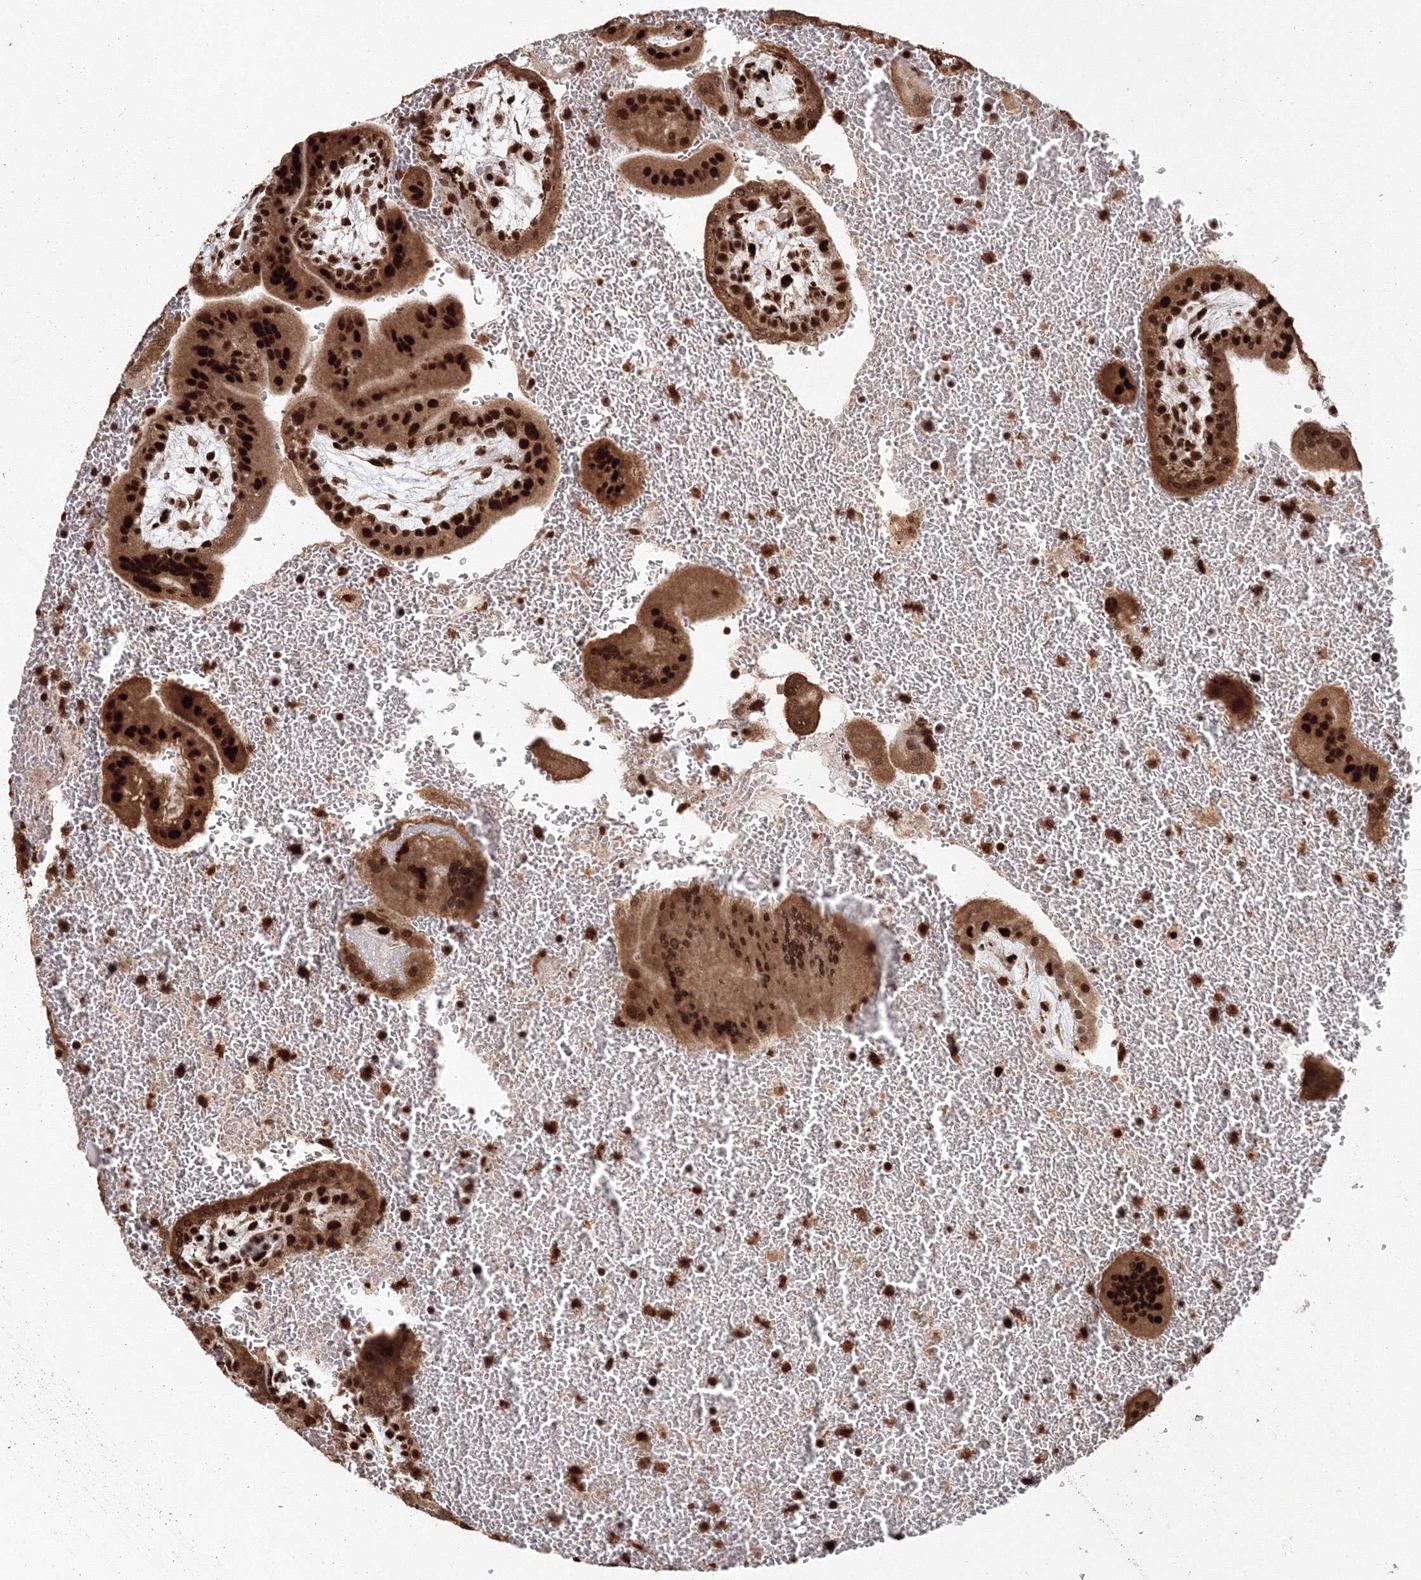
{"staining": {"intensity": "strong", "quantity": ">75%", "location": "cytoplasmic/membranous,nuclear"}, "tissue": "placenta", "cell_type": "Trophoblastic cells", "image_type": "normal", "snomed": [{"axis": "morphology", "description": "Normal tissue, NOS"}, {"axis": "topography", "description": "Placenta"}], "caption": "Trophoblastic cells exhibit strong cytoplasmic/membranous,nuclear expression in about >75% of cells in benign placenta.", "gene": "KIF20A", "patient": {"sex": "female", "age": 35}}